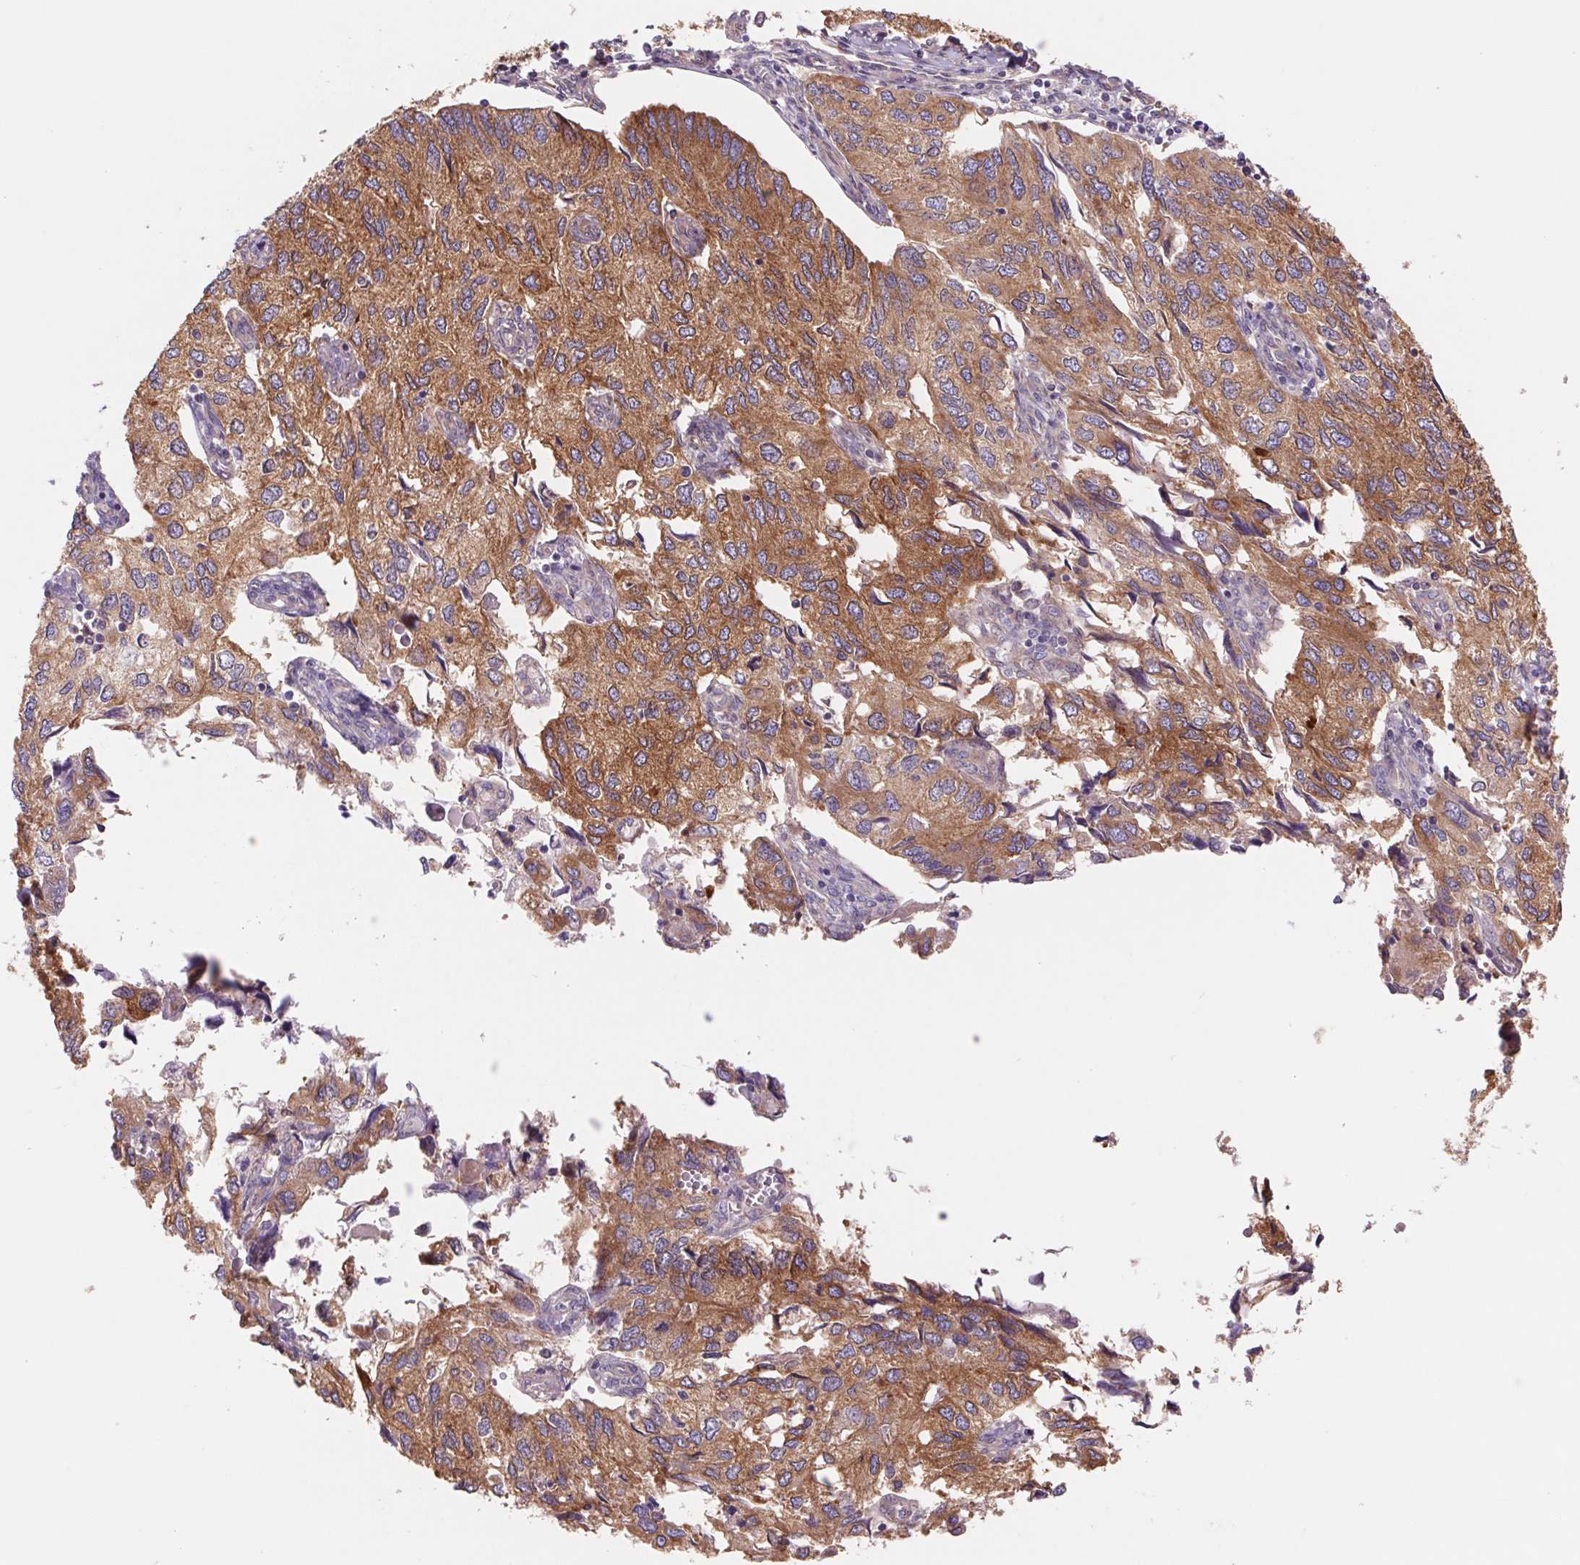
{"staining": {"intensity": "moderate", "quantity": ">75%", "location": "cytoplasmic/membranous"}, "tissue": "endometrial cancer", "cell_type": "Tumor cells", "image_type": "cancer", "snomed": [{"axis": "morphology", "description": "Carcinoma, NOS"}, {"axis": "topography", "description": "Uterus"}], "caption": "The micrograph displays a brown stain indicating the presence of a protein in the cytoplasmic/membranous of tumor cells in endometrial carcinoma. Nuclei are stained in blue.", "gene": "RAB1A", "patient": {"sex": "female", "age": 76}}